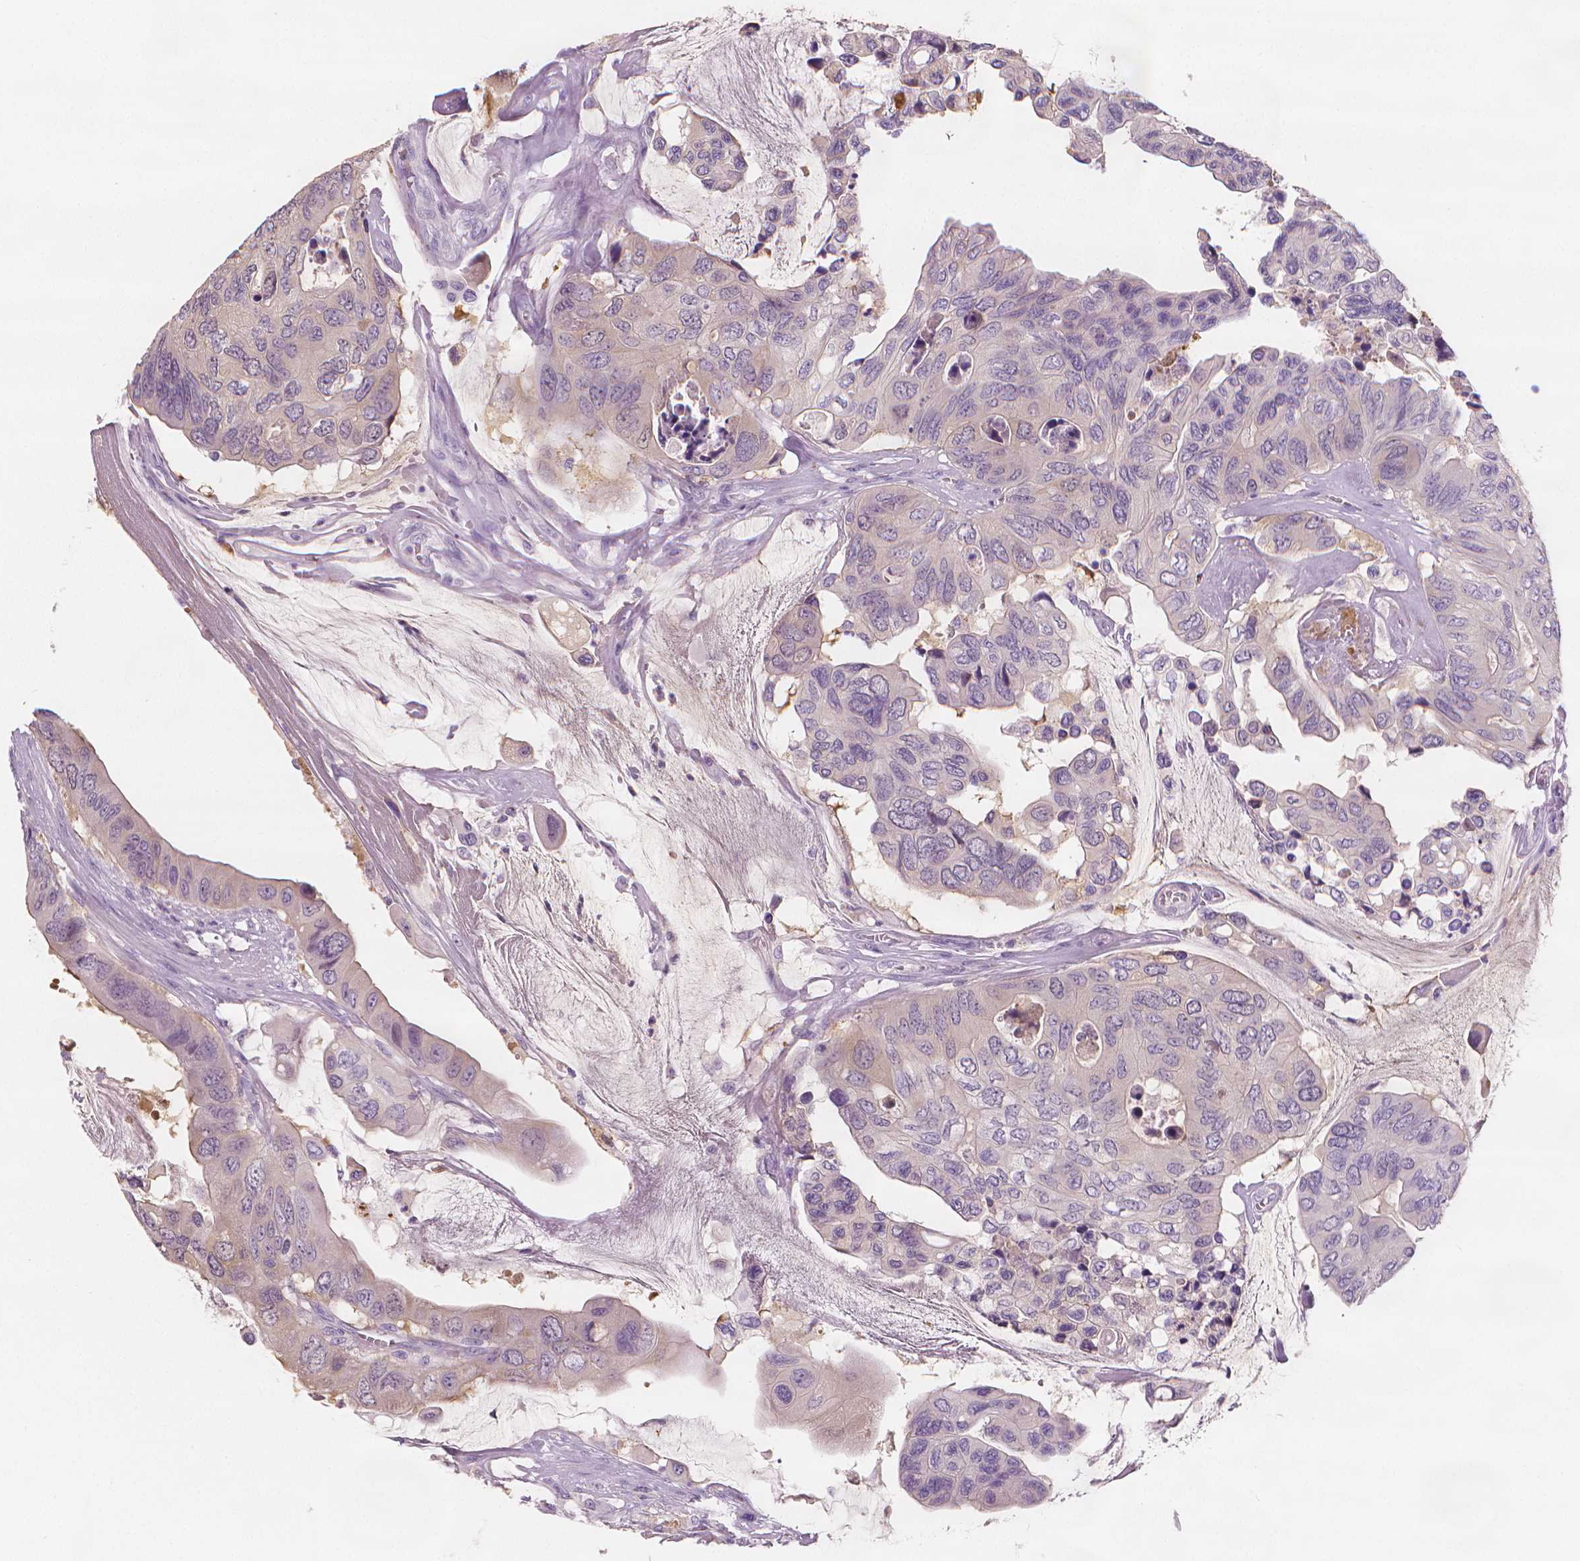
{"staining": {"intensity": "negative", "quantity": "none", "location": "none"}, "tissue": "colorectal cancer", "cell_type": "Tumor cells", "image_type": "cancer", "snomed": [{"axis": "morphology", "description": "Adenocarcinoma, NOS"}, {"axis": "topography", "description": "Rectum"}], "caption": "IHC histopathology image of neoplastic tissue: human colorectal adenocarcinoma stained with DAB demonstrates no significant protein expression in tumor cells.", "gene": "APOA4", "patient": {"sex": "male", "age": 63}}